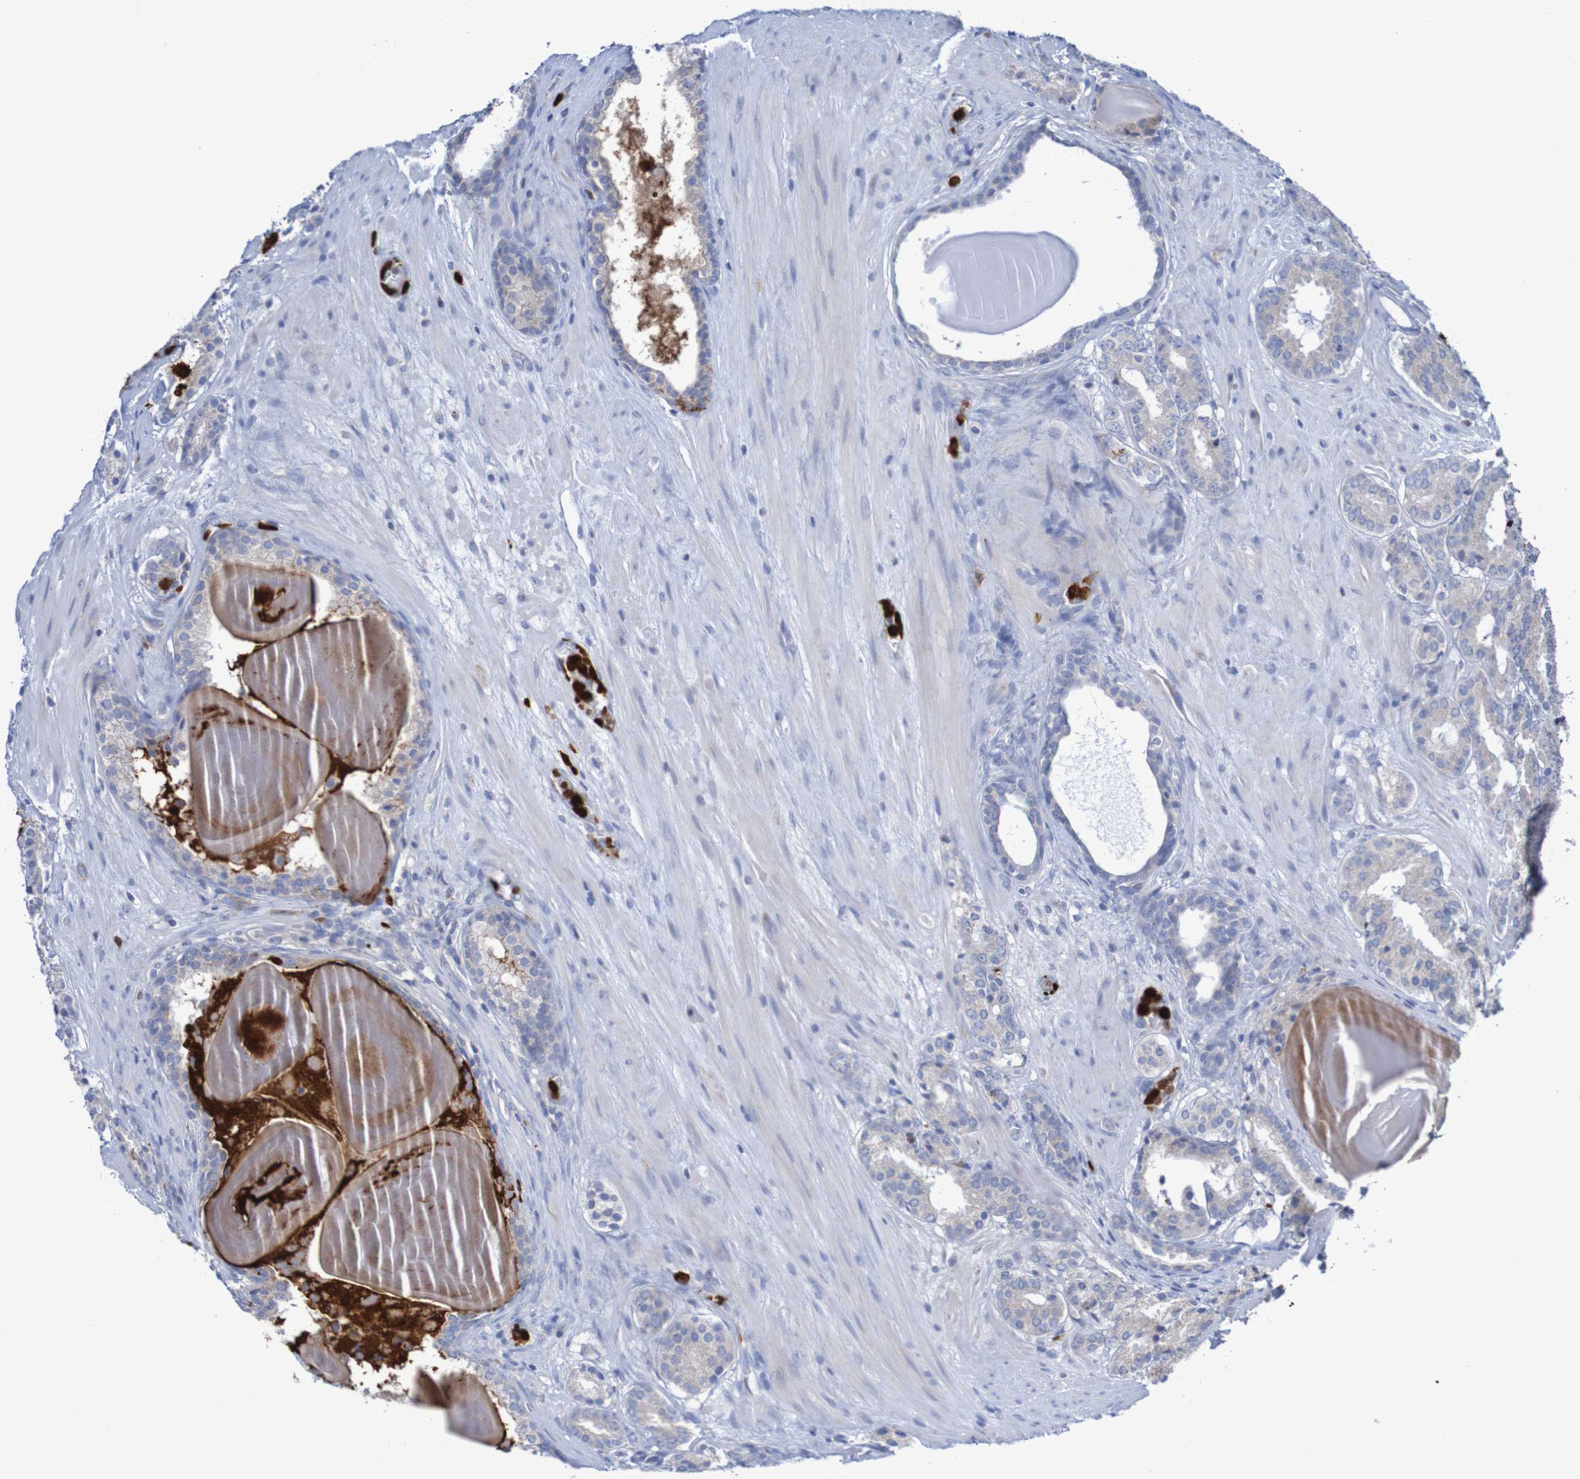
{"staining": {"intensity": "weak", "quantity": ">75%", "location": "cytoplasmic/membranous"}, "tissue": "prostate cancer", "cell_type": "Tumor cells", "image_type": "cancer", "snomed": [{"axis": "morphology", "description": "Adenocarcinoma, Low grade"}, {"axis": "topography", "description": "Prostate"}], "caption": "This image demonstrates immunohistochemistry (IHC) staining of prostate adenocarcinoma (low-grade), with low weak cytoplasmic/membranous positivity in about >75% of tumor cells.", "gene": "PARP4", "patient": {"sex": "male", "age": 69}}